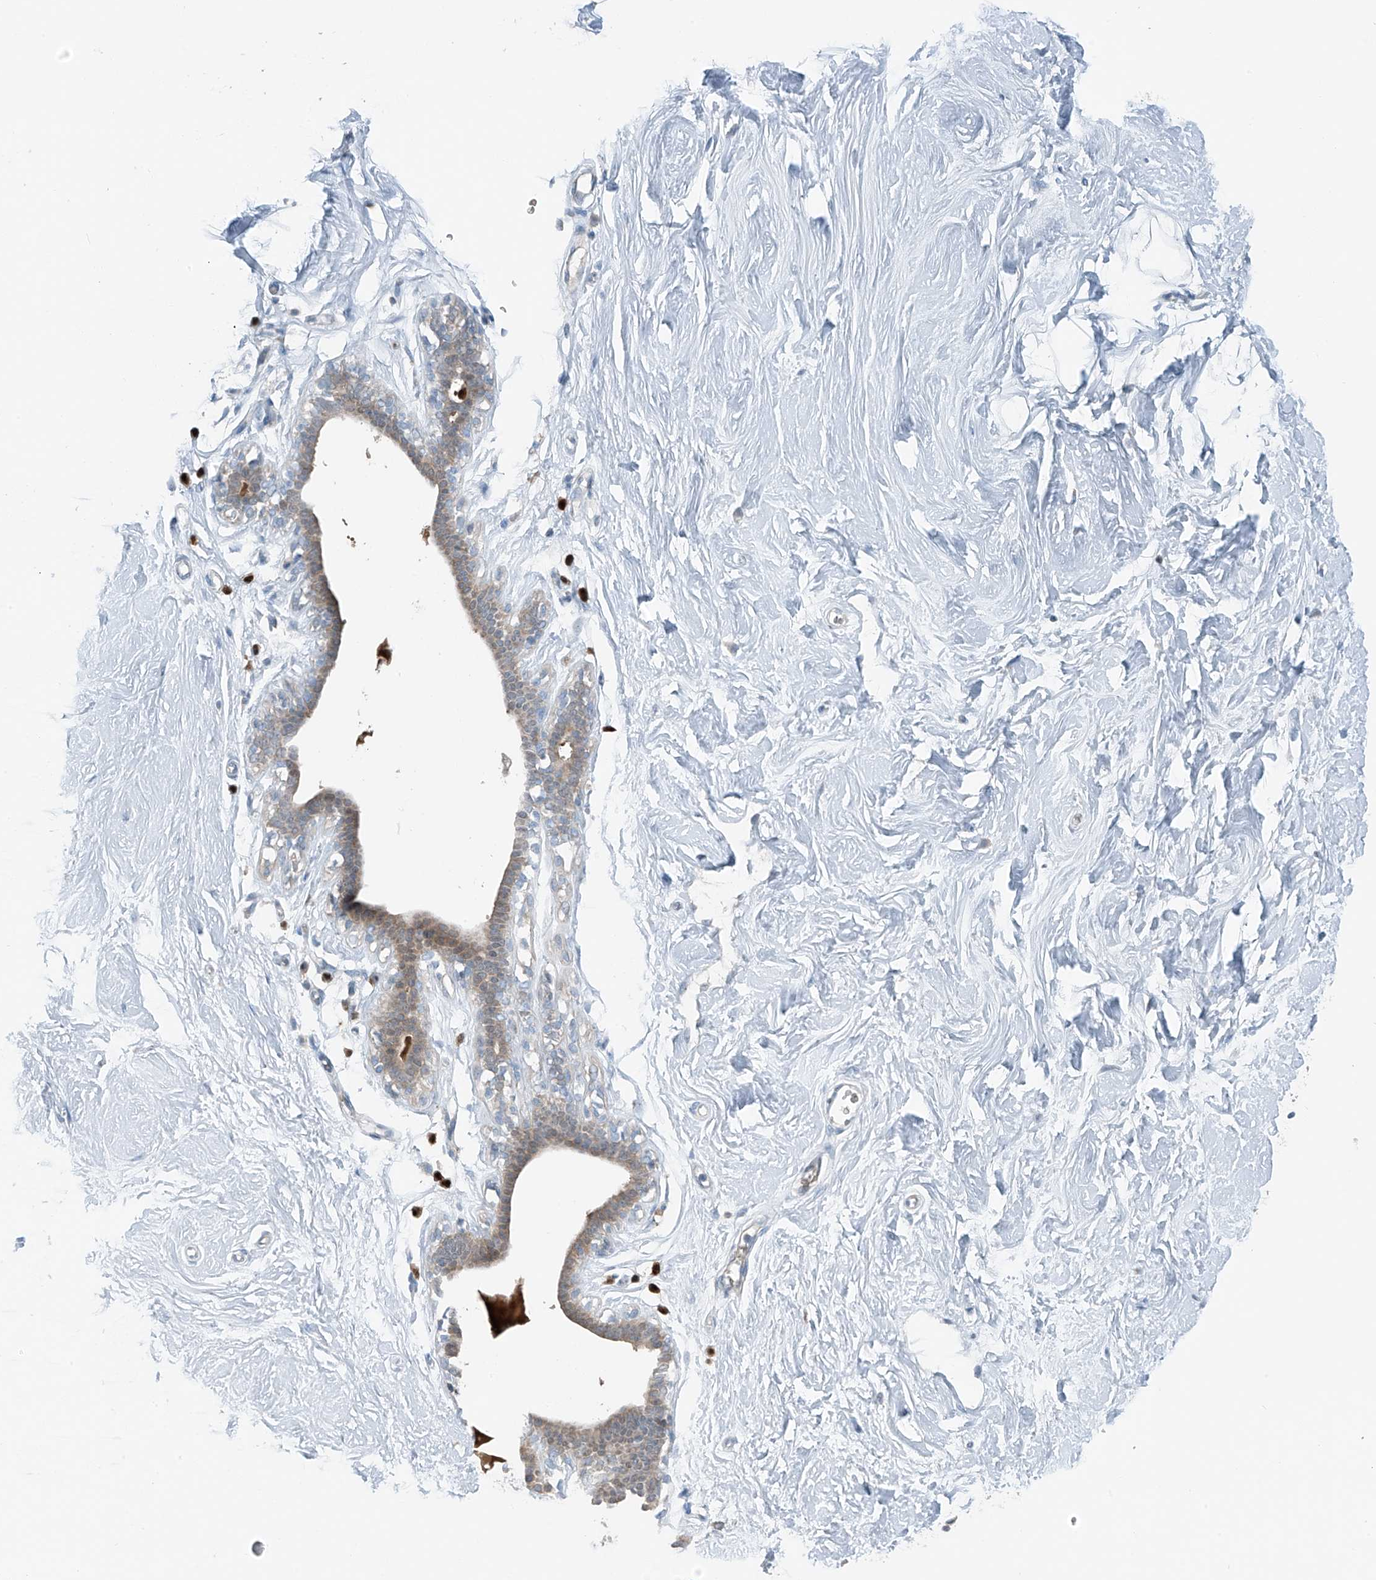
{"staining": {"intensity": "negative", "quantity": "none", "location": "none"}, "tissue": "breast", "cell_type": "Adipocytes", "image_type": "normal", "snomed": [{"axis": "morphology", "description": "Normal tissue, NOS"}, {"axis": "topography", "description": "Breast"}], "caption": "High power microscopy micrograph of an immunohistochemistry photomicrograph of benign breast, revealing no significant expression in adipocytes.", "gene": "SLC12A6", "patient": {"sex": "female", "age": 26}}